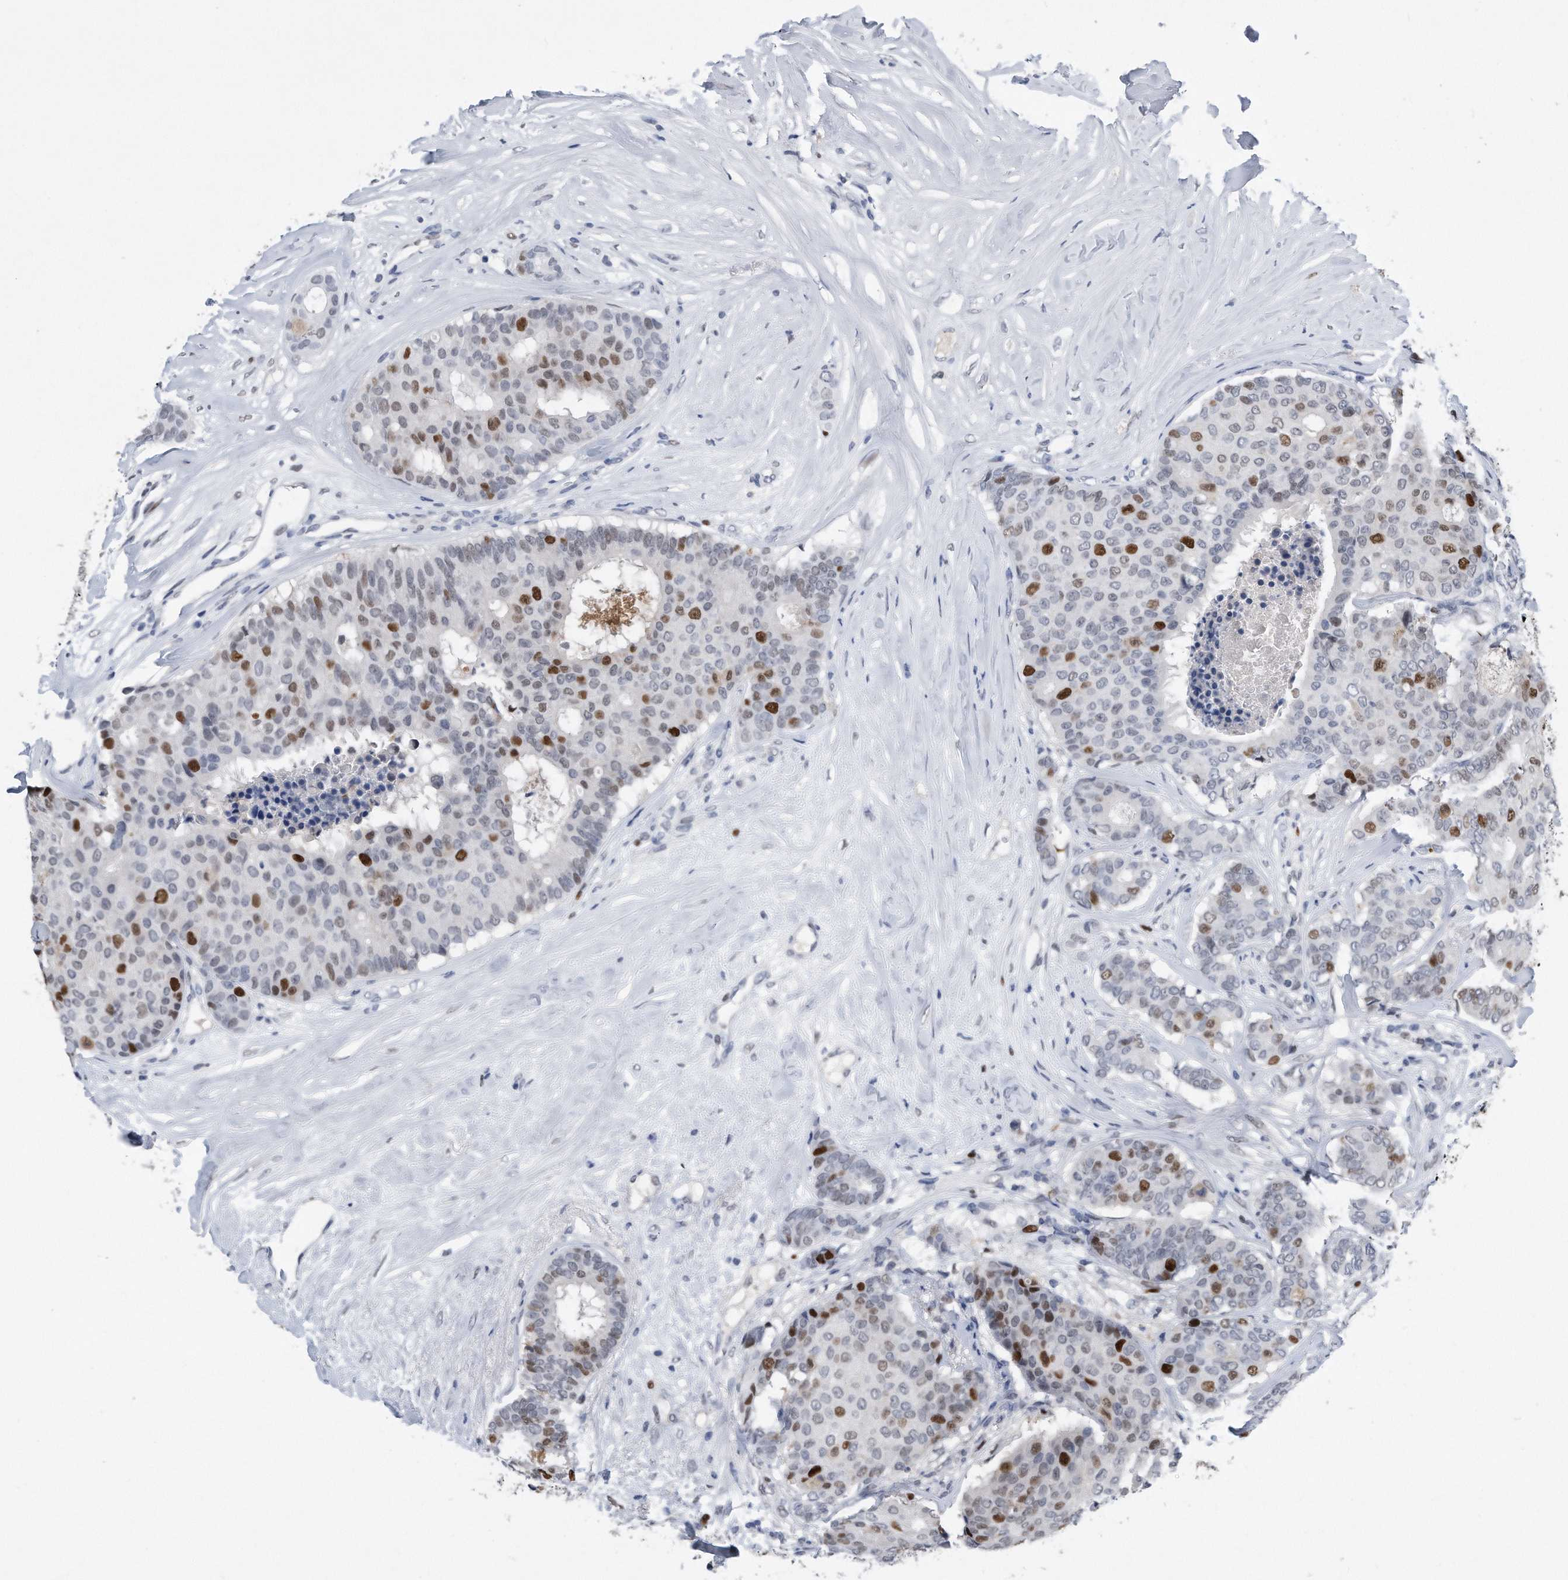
{"staining": {"intensity": "strong", "quantity": "<25%", "location": "nuclear"}, "tissue": "breast cancer", "cell_type": "Tumor cells", "image_type": "cancer", "snomed": [{"axis": "morphology", "description": "Duct carcinoma"}, {"axis": "topography", "description": "Breast"}], "caption": "About <25% of tumor cells in human breast cancer exhibit strong nuclear protein staining as visualized by brown immunohistochemical staining.", "gene": "PCNA", "patient": {"sex": "female", "age": 75}}